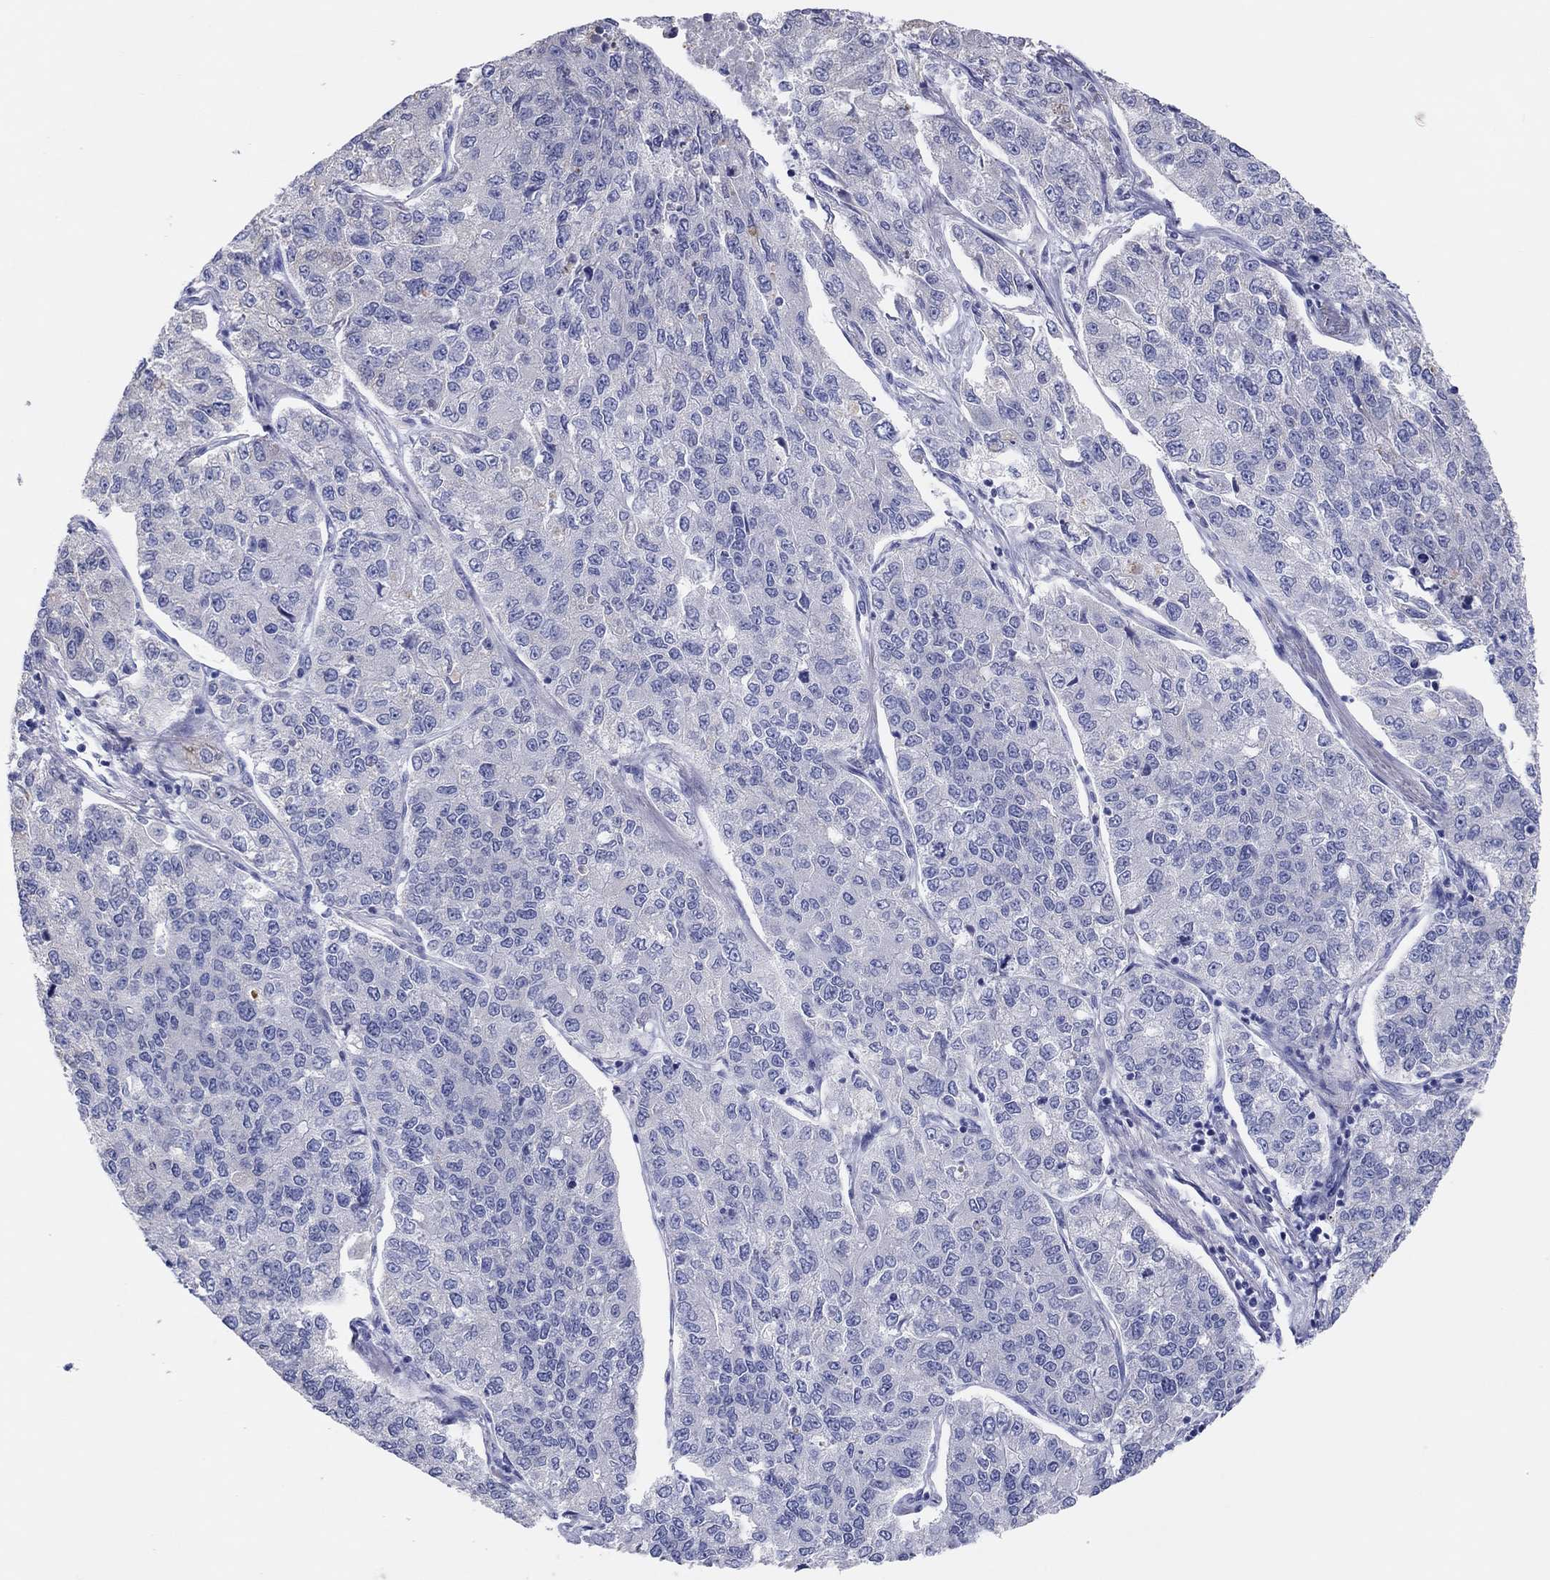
{"staining": {"intensity": "negative", "quantity": "none", "location": "none"}, "tissue": "lung cancer", "cell_type": "Tumor cells", "image_type": "cancer", "snomed": [{"axis": "morphology", "description": "Adenocarcinoma, NOS"}, {"axis": "topography", "description": "Lung"}], "caption": "The micrograph exhibits no staining of tumor cells in lung cancer.", "gene": "ERICH3", "patient": {"sex": "male", "age": 49}}